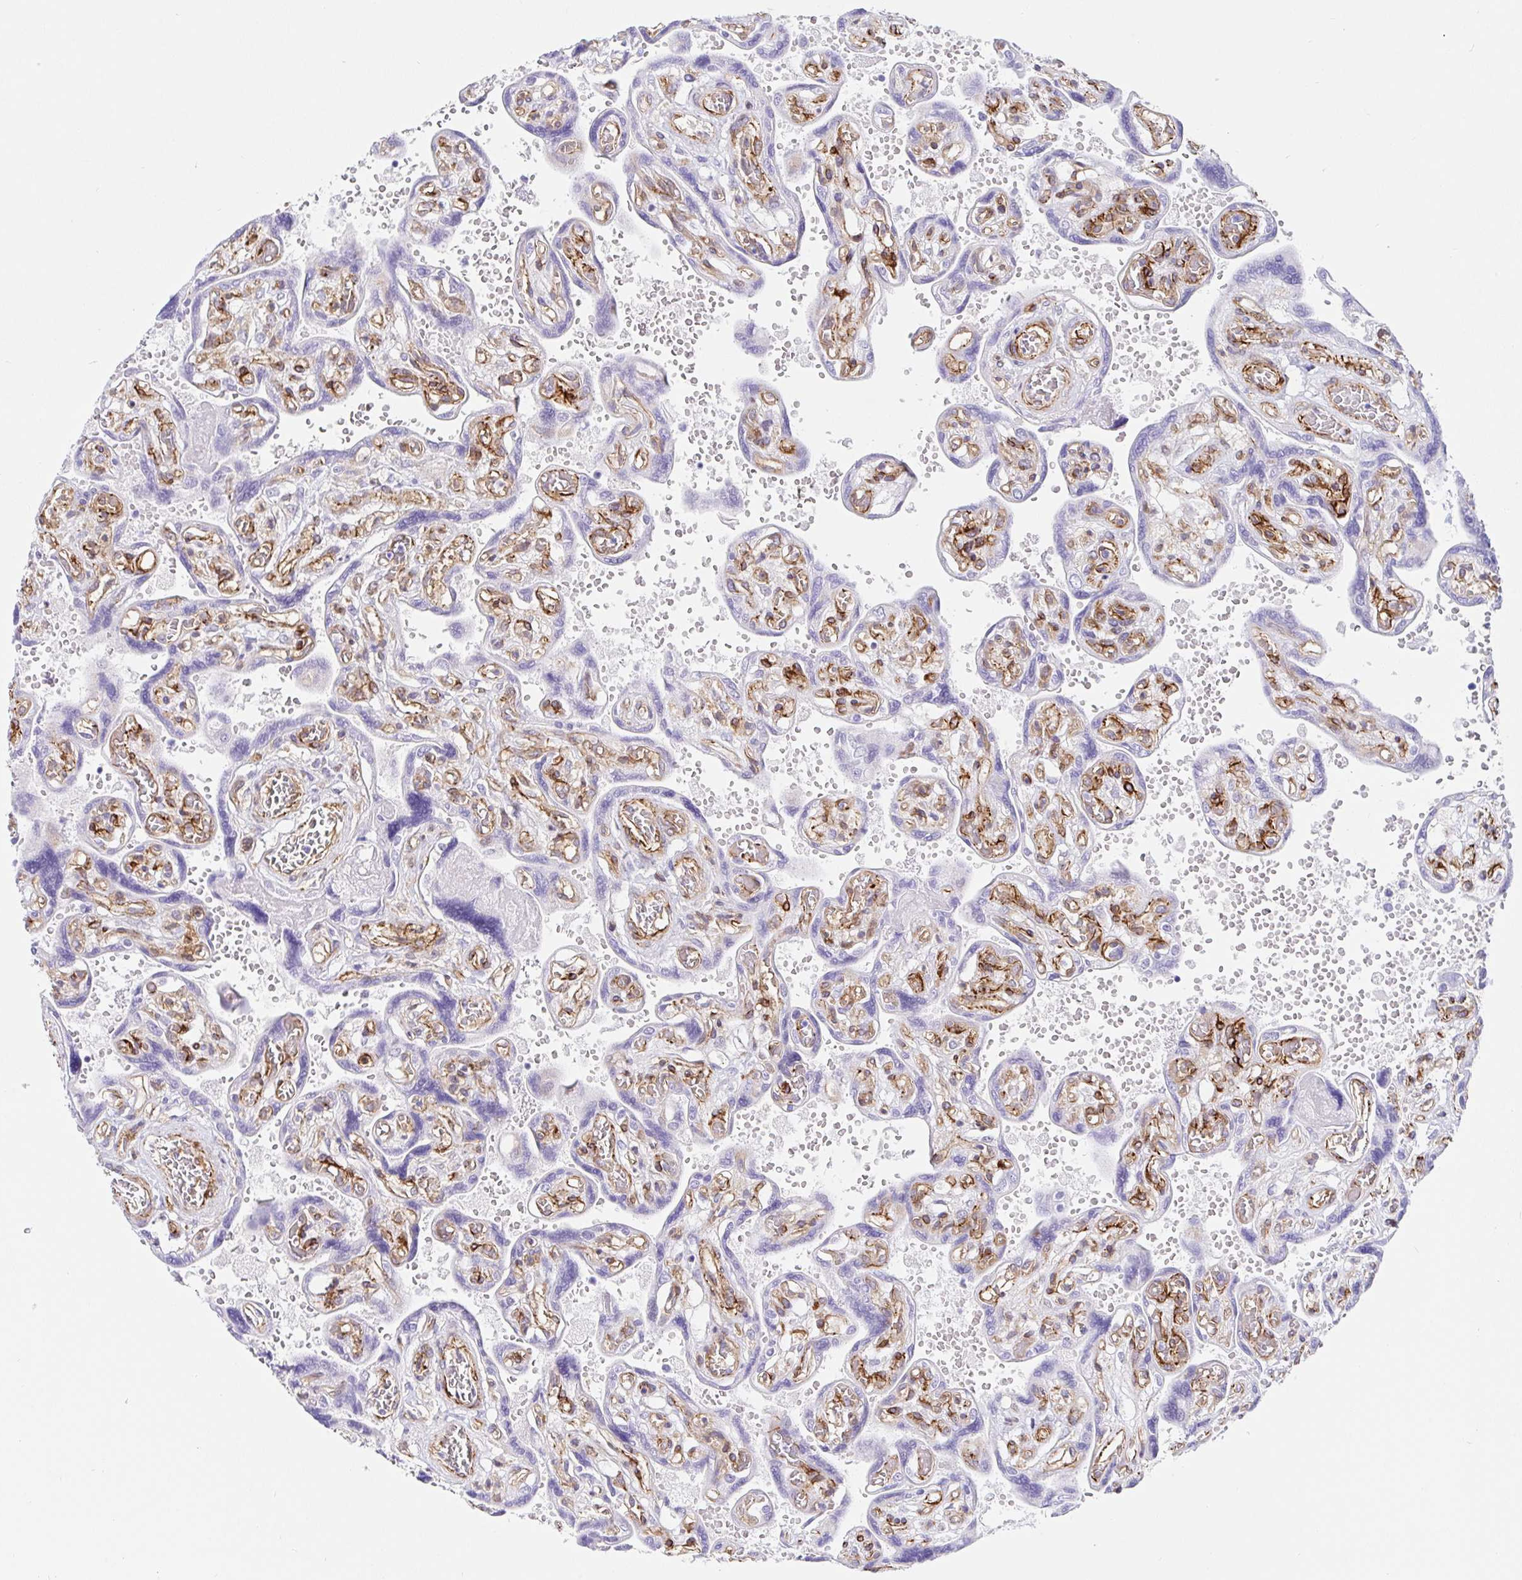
{"staining": {"intensity": "negative", "quantity": "none", "location": "none"}, "tissue": "placenta", "cell_type": "Decidual cells", "image_type": "normal", "snomed": [{"axis": "morphology", "description": "Normal tissue, NOS"}, {"axis": "topography", "description": "Placenta"}], "caption": "DAB immunohistochemical staining of benign placenta shows no significant positivity in decidual cells. (DAB (3,3'-diaminobenzidine) IHC, high magnification).", "gene": "DOCK1", "patient": {"sex": "female", "age": 32}}